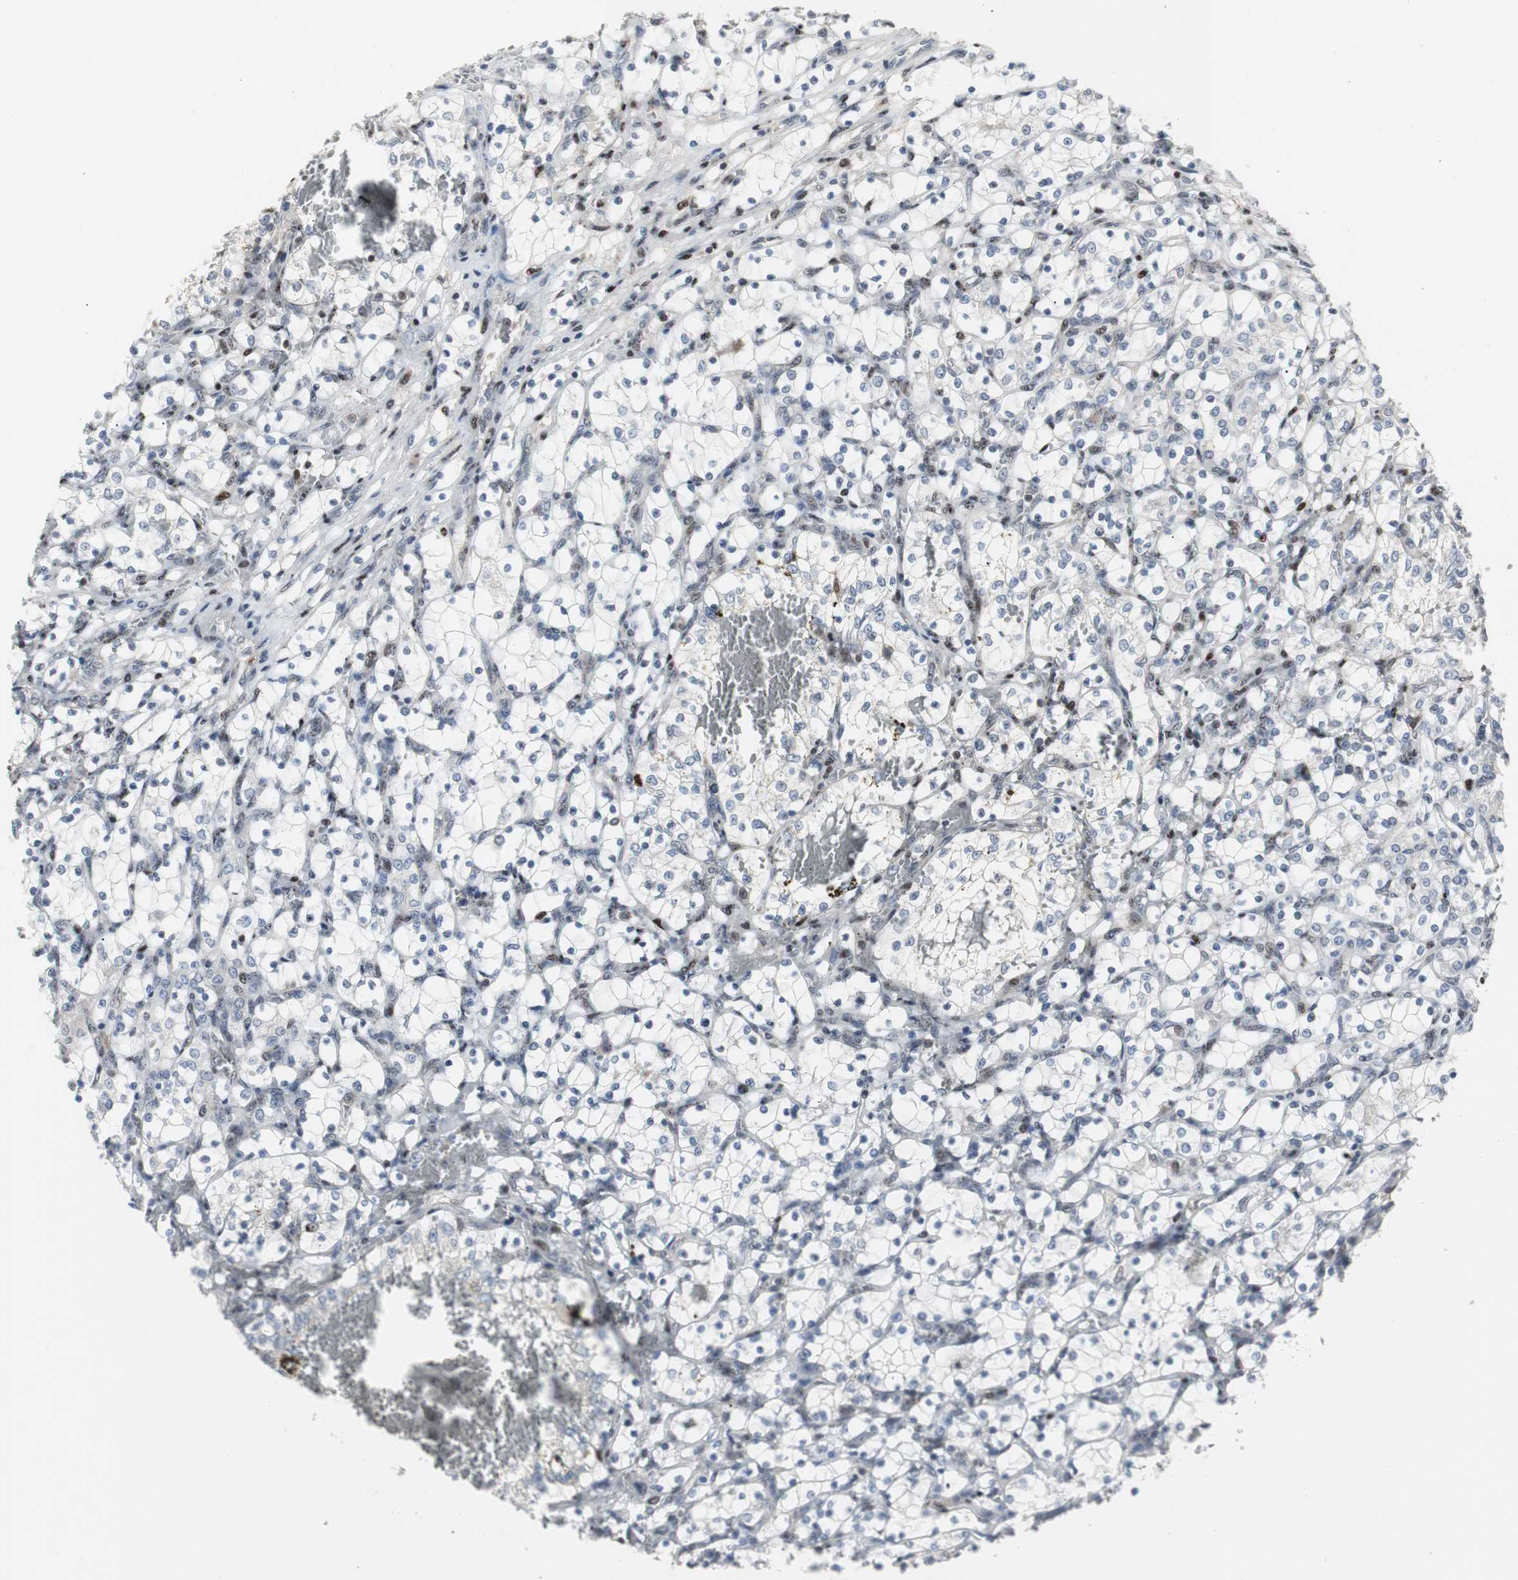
{"staining": {"intensity": "negative", "quantity": "none", "location": "none"}, "tissue": "renal cancer", "cell_type": "Tumor cells", "image_type": "cancer", "snomed": [{"axis": "morphology", "description": "Adenocarcinoma, NOS"}, {"axis": "topography", "description": "Kidney"}], "caption": "An immunohistochemistry (IHC) photomicrograph of adenocarcinoma (renal) is shown. There is no staining in tumor cells of adenocarcinoma (renal). The staining is performed using DAB brown chromogen with nuclei counter-stained in using hematoxylin.", "gene": "GRK2", "patient": {"sex": "female", "age": 69}}